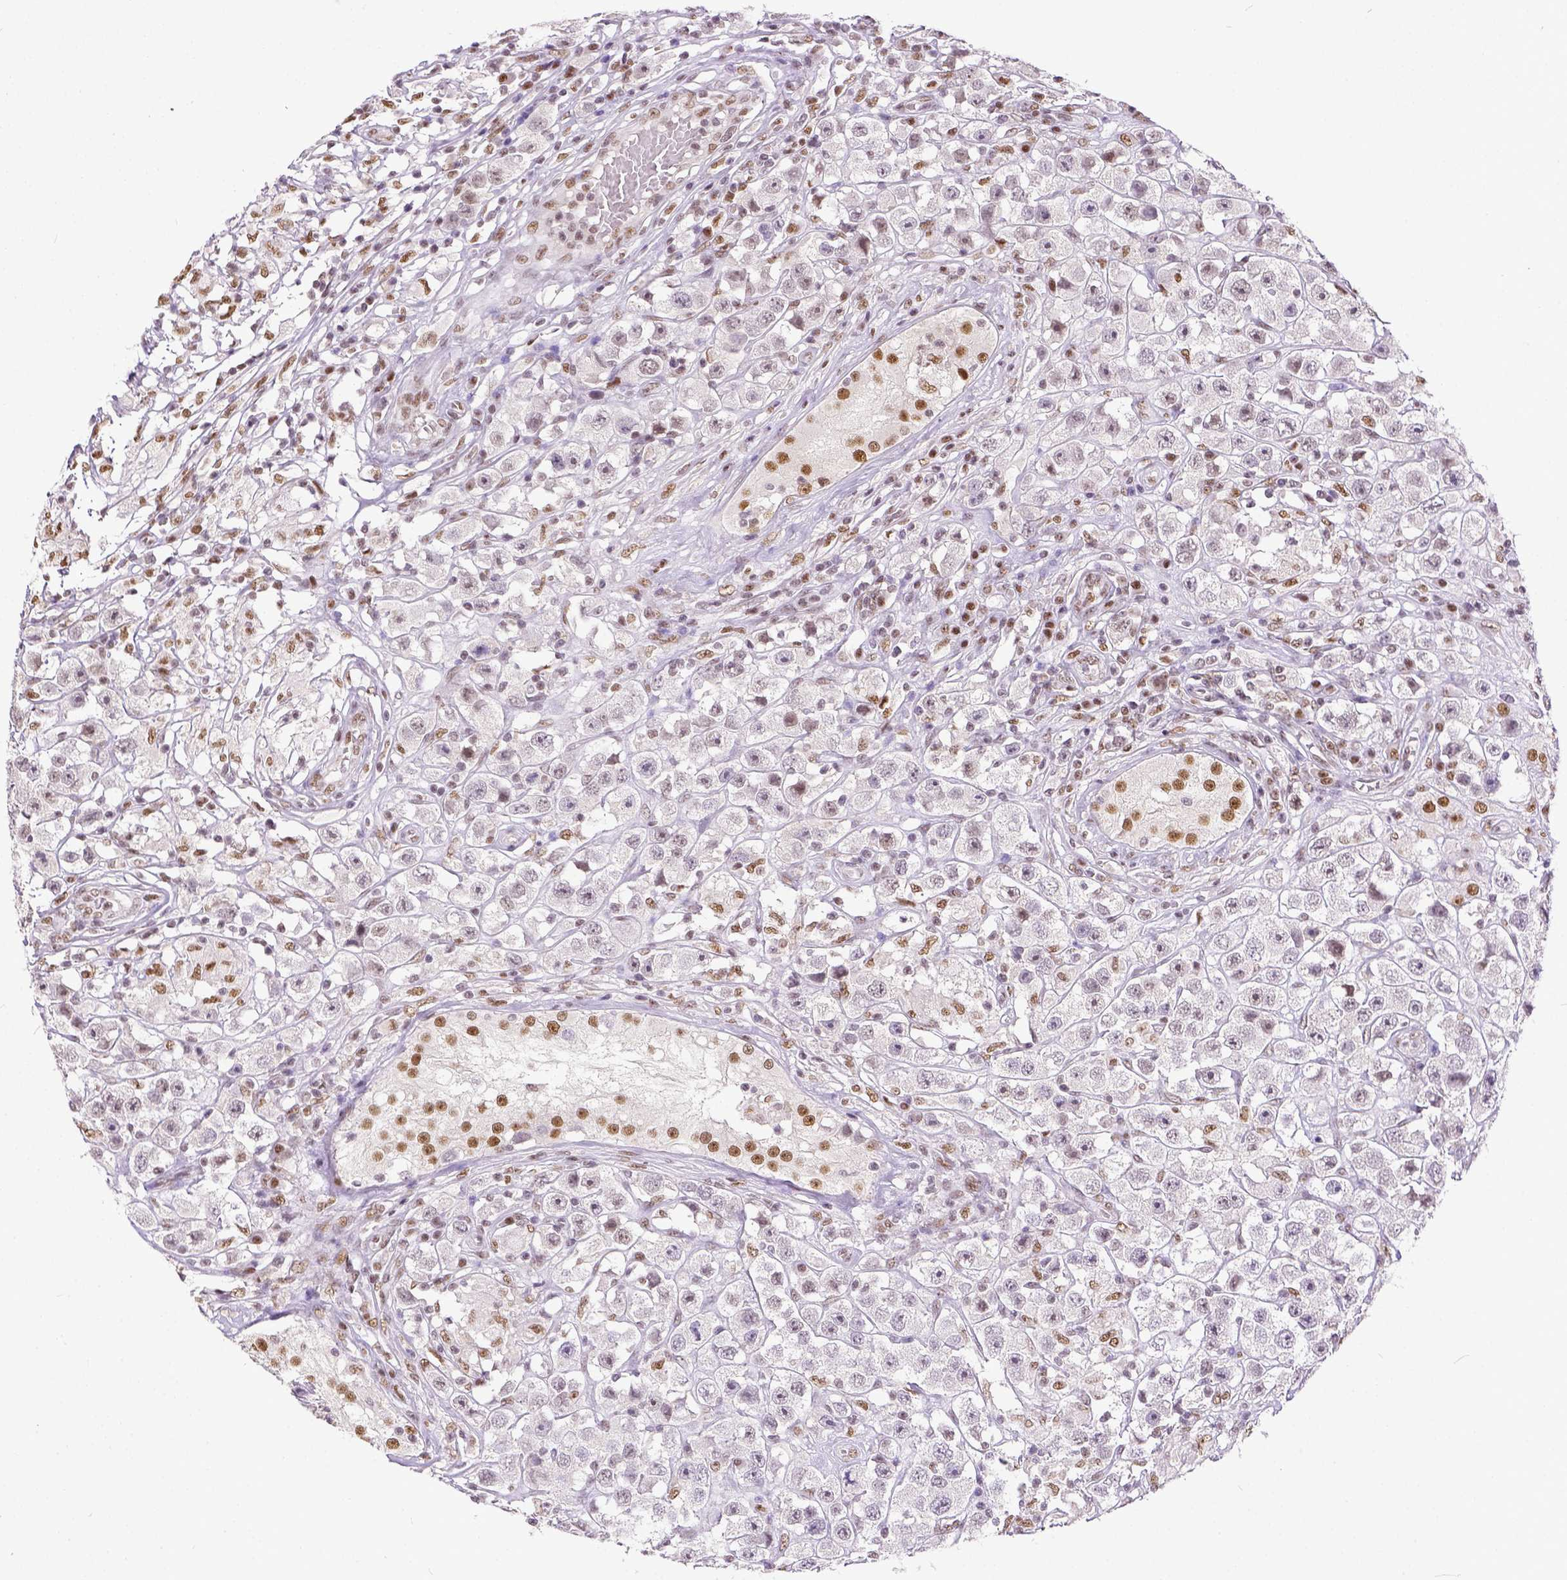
{"staining": {"intensity": "negative", "quantity": "none", "location": "none"}, "tissue": "testis cancer", "cell_type": "Tumor cells", "image_type": "cancer", "snomed": [{"axis": "morphology", "description": "Seminoma, NOS"}, {"axis": "topography", "description": "Testis"}], "caption": "Immunohistochemistry (IHC) micrograph of neoplastic tissue: testis seminoma stained with DAB reveals no significant protein positivity in tumor cells.", "gene": "ERCC1", "patient": {"sex": "male", "age": 45}}